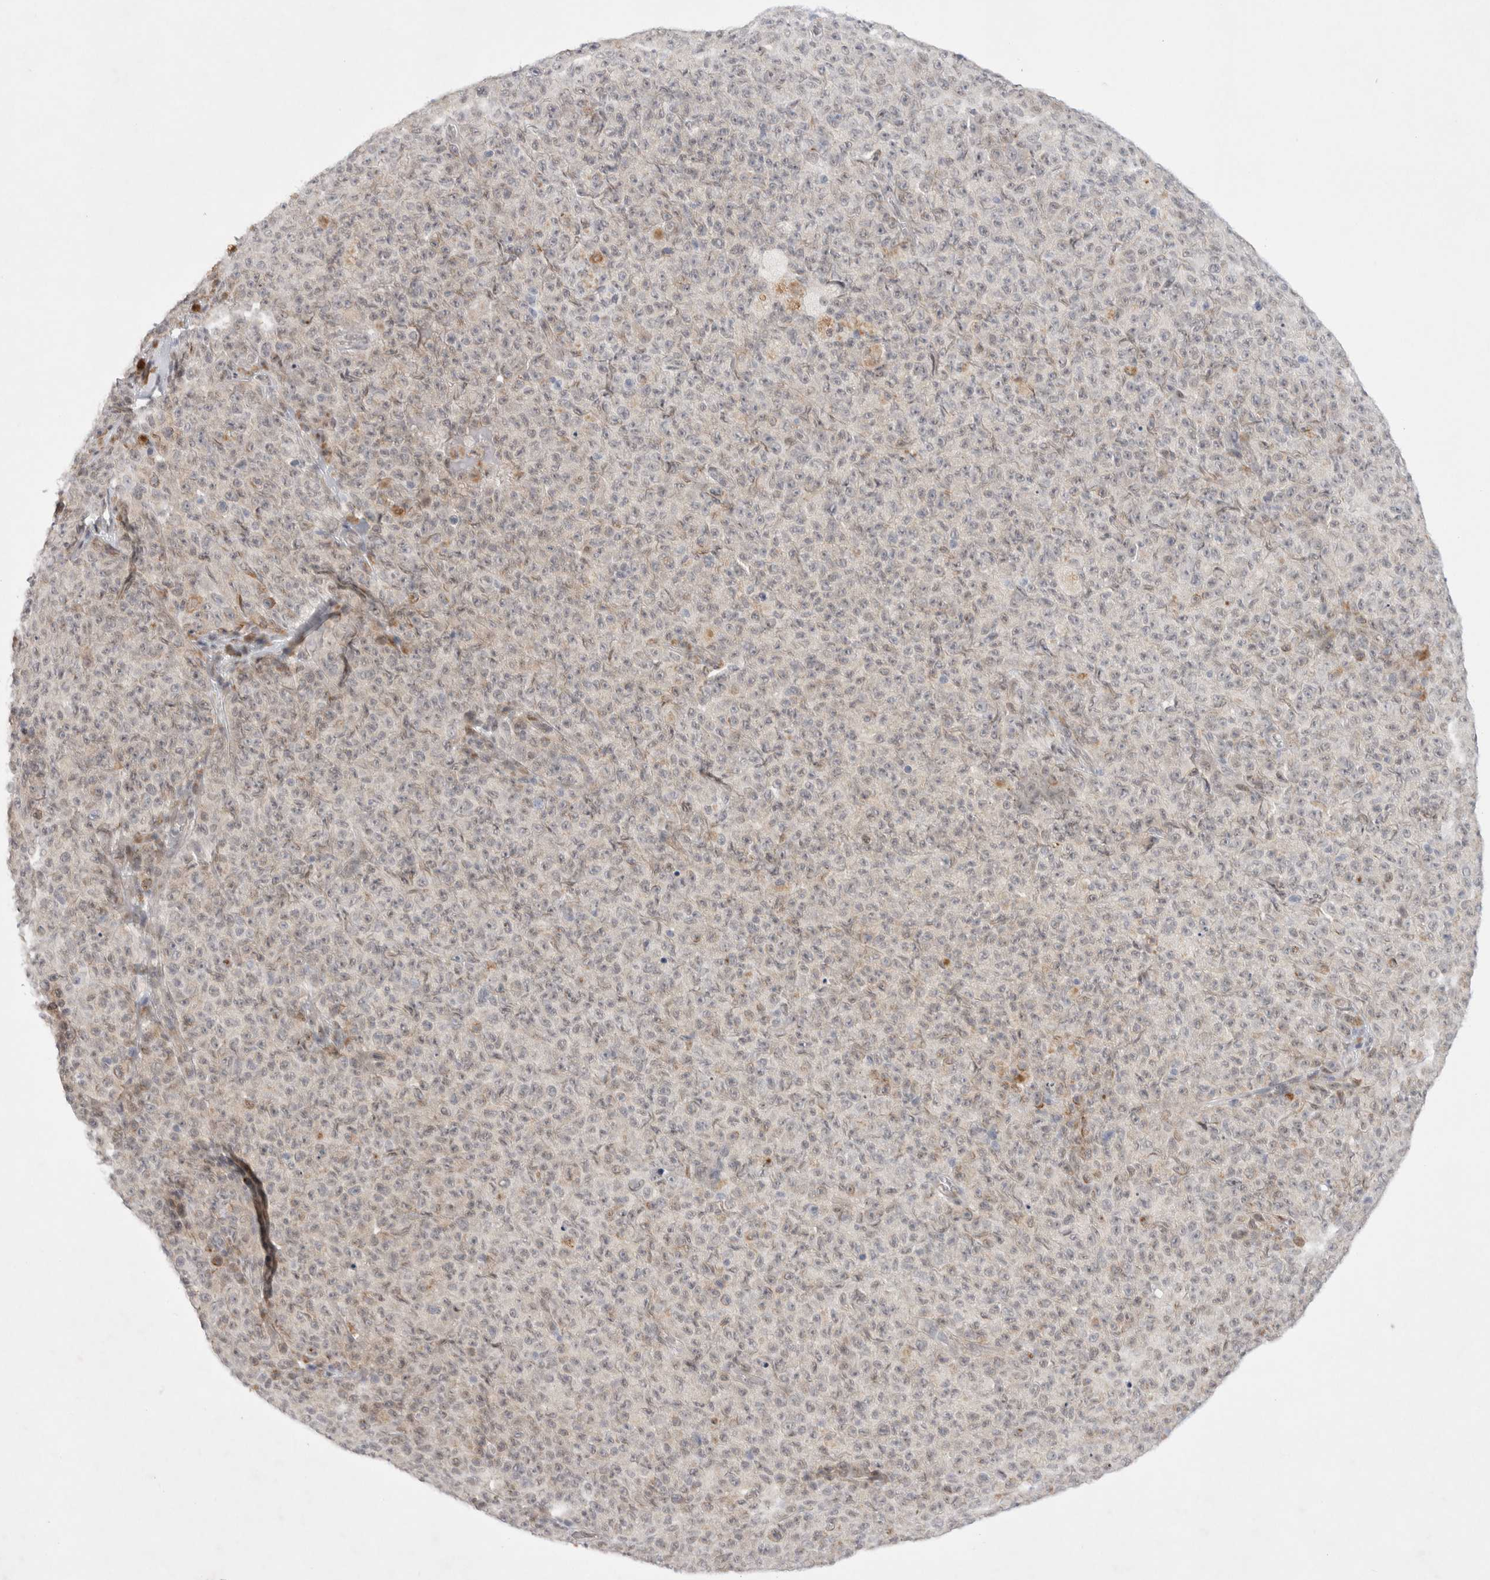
{"staining": {"intensity": "negative", "quantity": "none", "location": "none"}, "tissue": "melanoma", "cell_type": "Tumor cells", "image_type": "cancer", "snomed": [{"axis": "morphology", "description": "Malignant melanoma, NOS"}, {"axis": "topography", "description": "Skin"}], "caption": "The micrograph shows no significant expression in tumor cells of melanoma.", "gene": "WIPF2", "patient": {"sex": "female", "age": 82}}